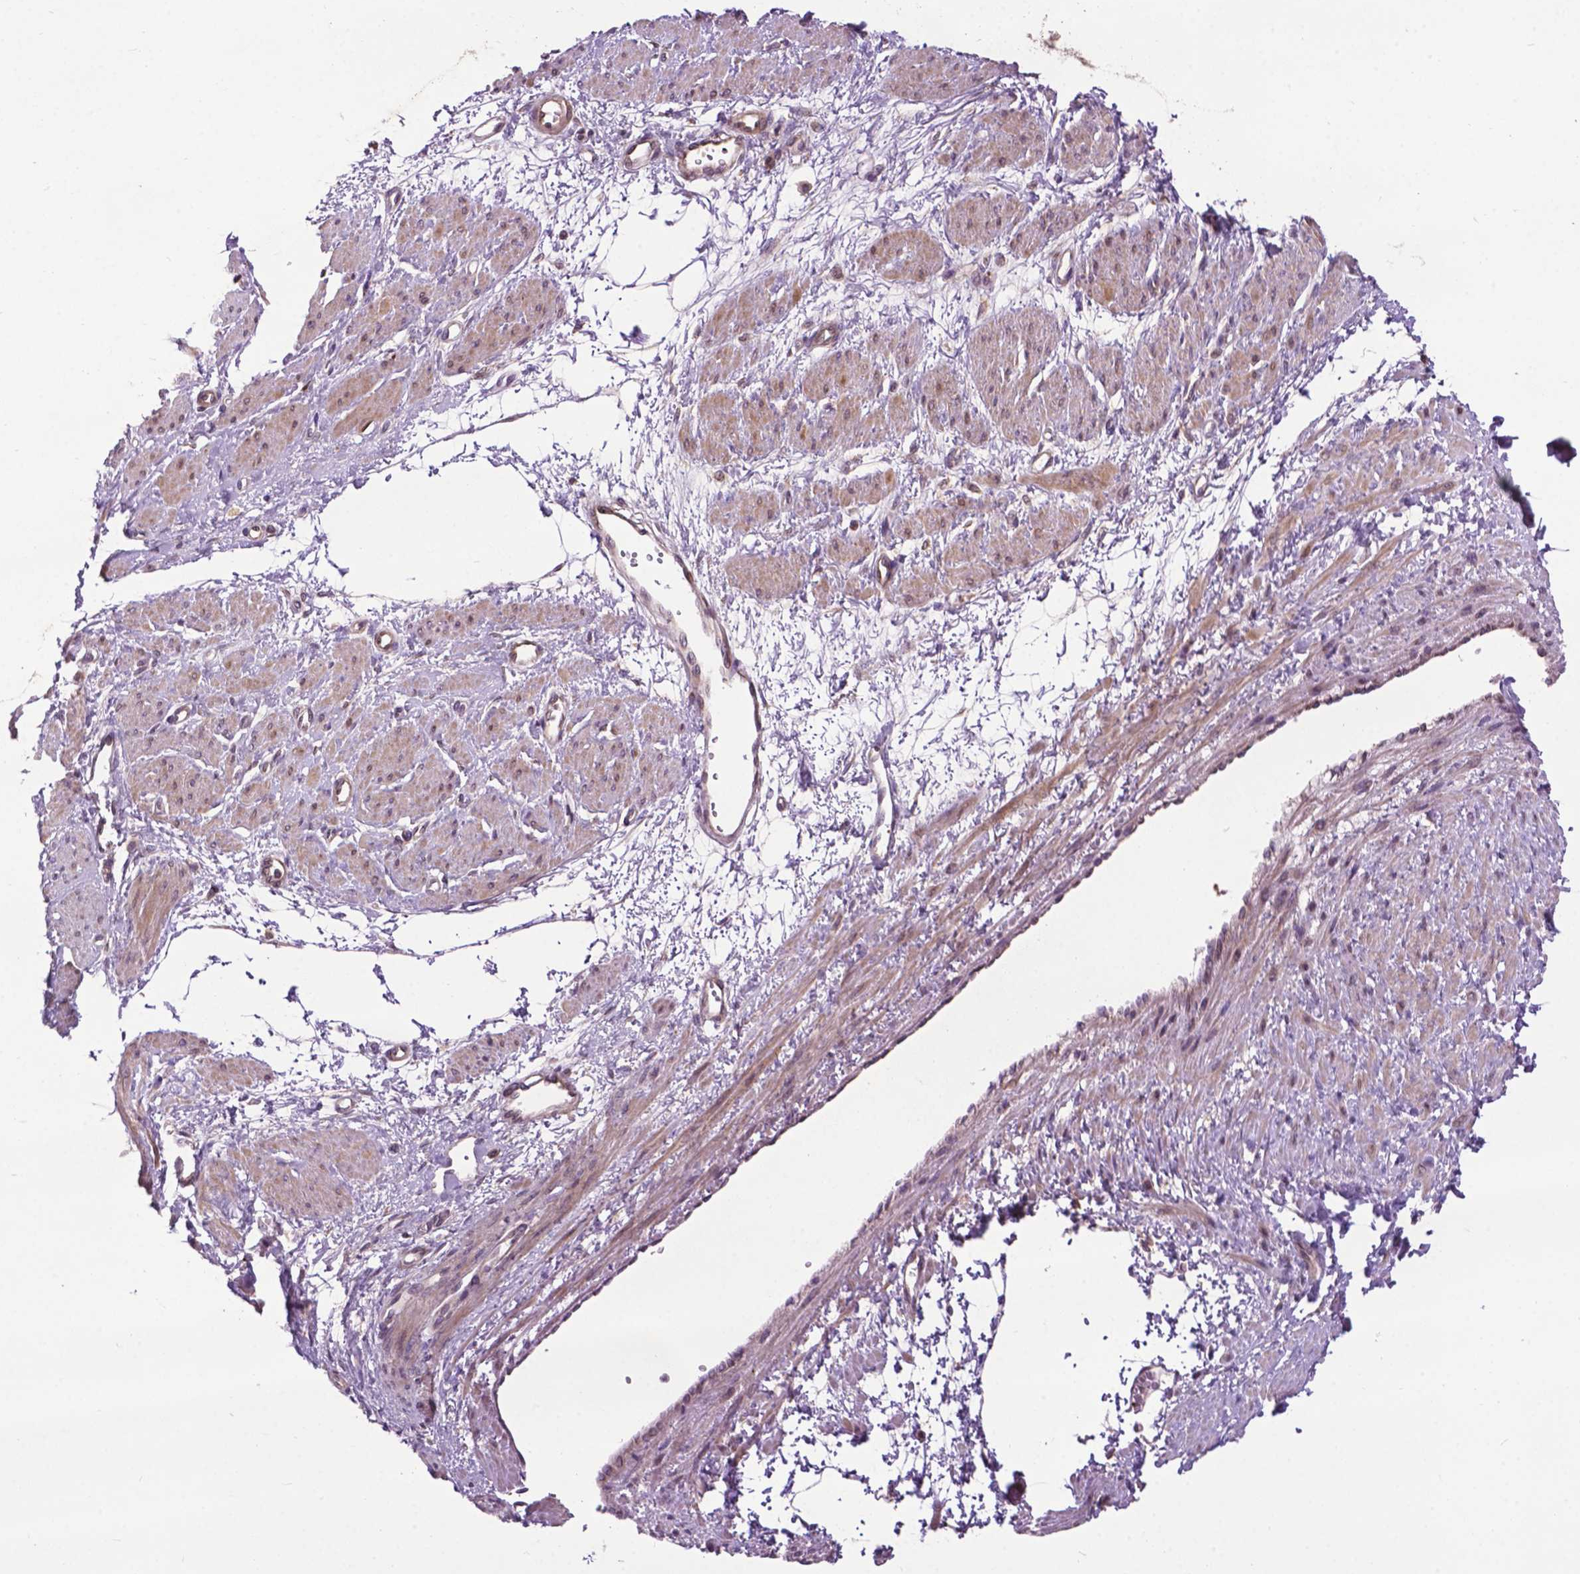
{"staining": {"intensity": "moderate", "quantity": "25%-75%", "location": "cytoplasmic/membranous,nuclear"}, "tissue": "smooth muscle", "cell_type": "Smooth muscle cells", "image_type": "normal", "snomed": [{"axis": "morphology", "description": "Normal tissue, NOS"}, {"axis": "topography", "description": "Smooth muscle"}, {"axis": "topography", "description": "Uterus"}], "caption": "Immunohistochemical staining of benign human smooth muscle displays 25%-75% levels of moderate cytoplasmic/membranous,nuclear protein expression in about 25%-75% of smooth muscle cells. The protein of interest is stained brown, and the nuclei are stained in blue (DAB (3,3'-diaminobenzidine) IHC with brightfield microscopy, high magnification).", "gene": "SPNS2", "patient": {"sex": "female", "age": 39}}